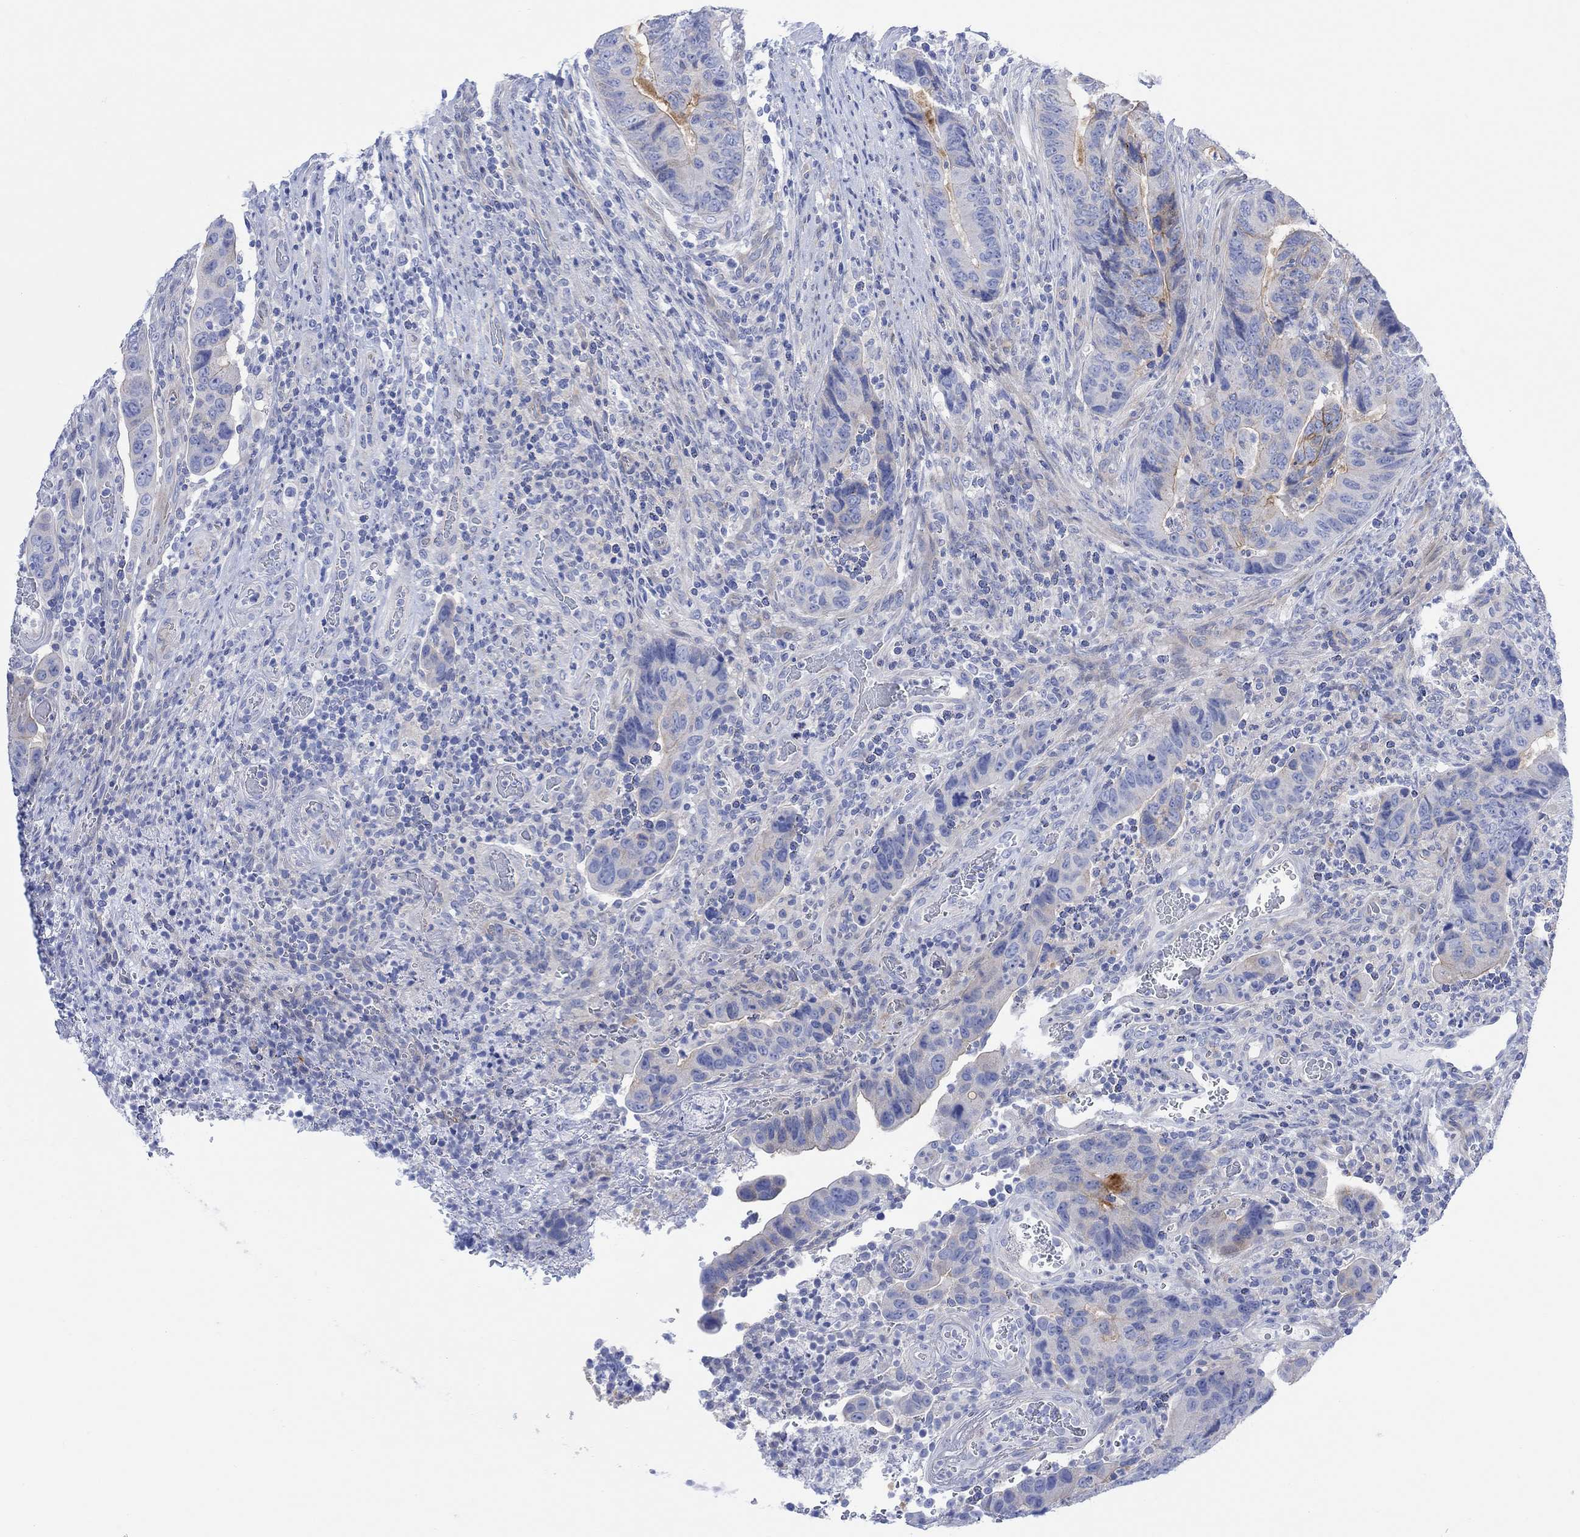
{"staining": {"intensity": "strong", "quantity": "<25%", "location": "cytoplasmic/membranous"}, "tissue": "colorectal cancer", "cell_type": "Tumor cells", "image_type": "cancer", "snomed": [{"axis": "morphology", "description": "Adenocarcinoma, NOS"}, {"axis": "topography", "description": "Colon"}], "caption": "Protein staining exhibits strong cytoplasmic/membranous staining in about <25% of tumor cells in colorectal cancer.", "gene": "TLDC2", "patient": {"sex": "female", "age": 56}}